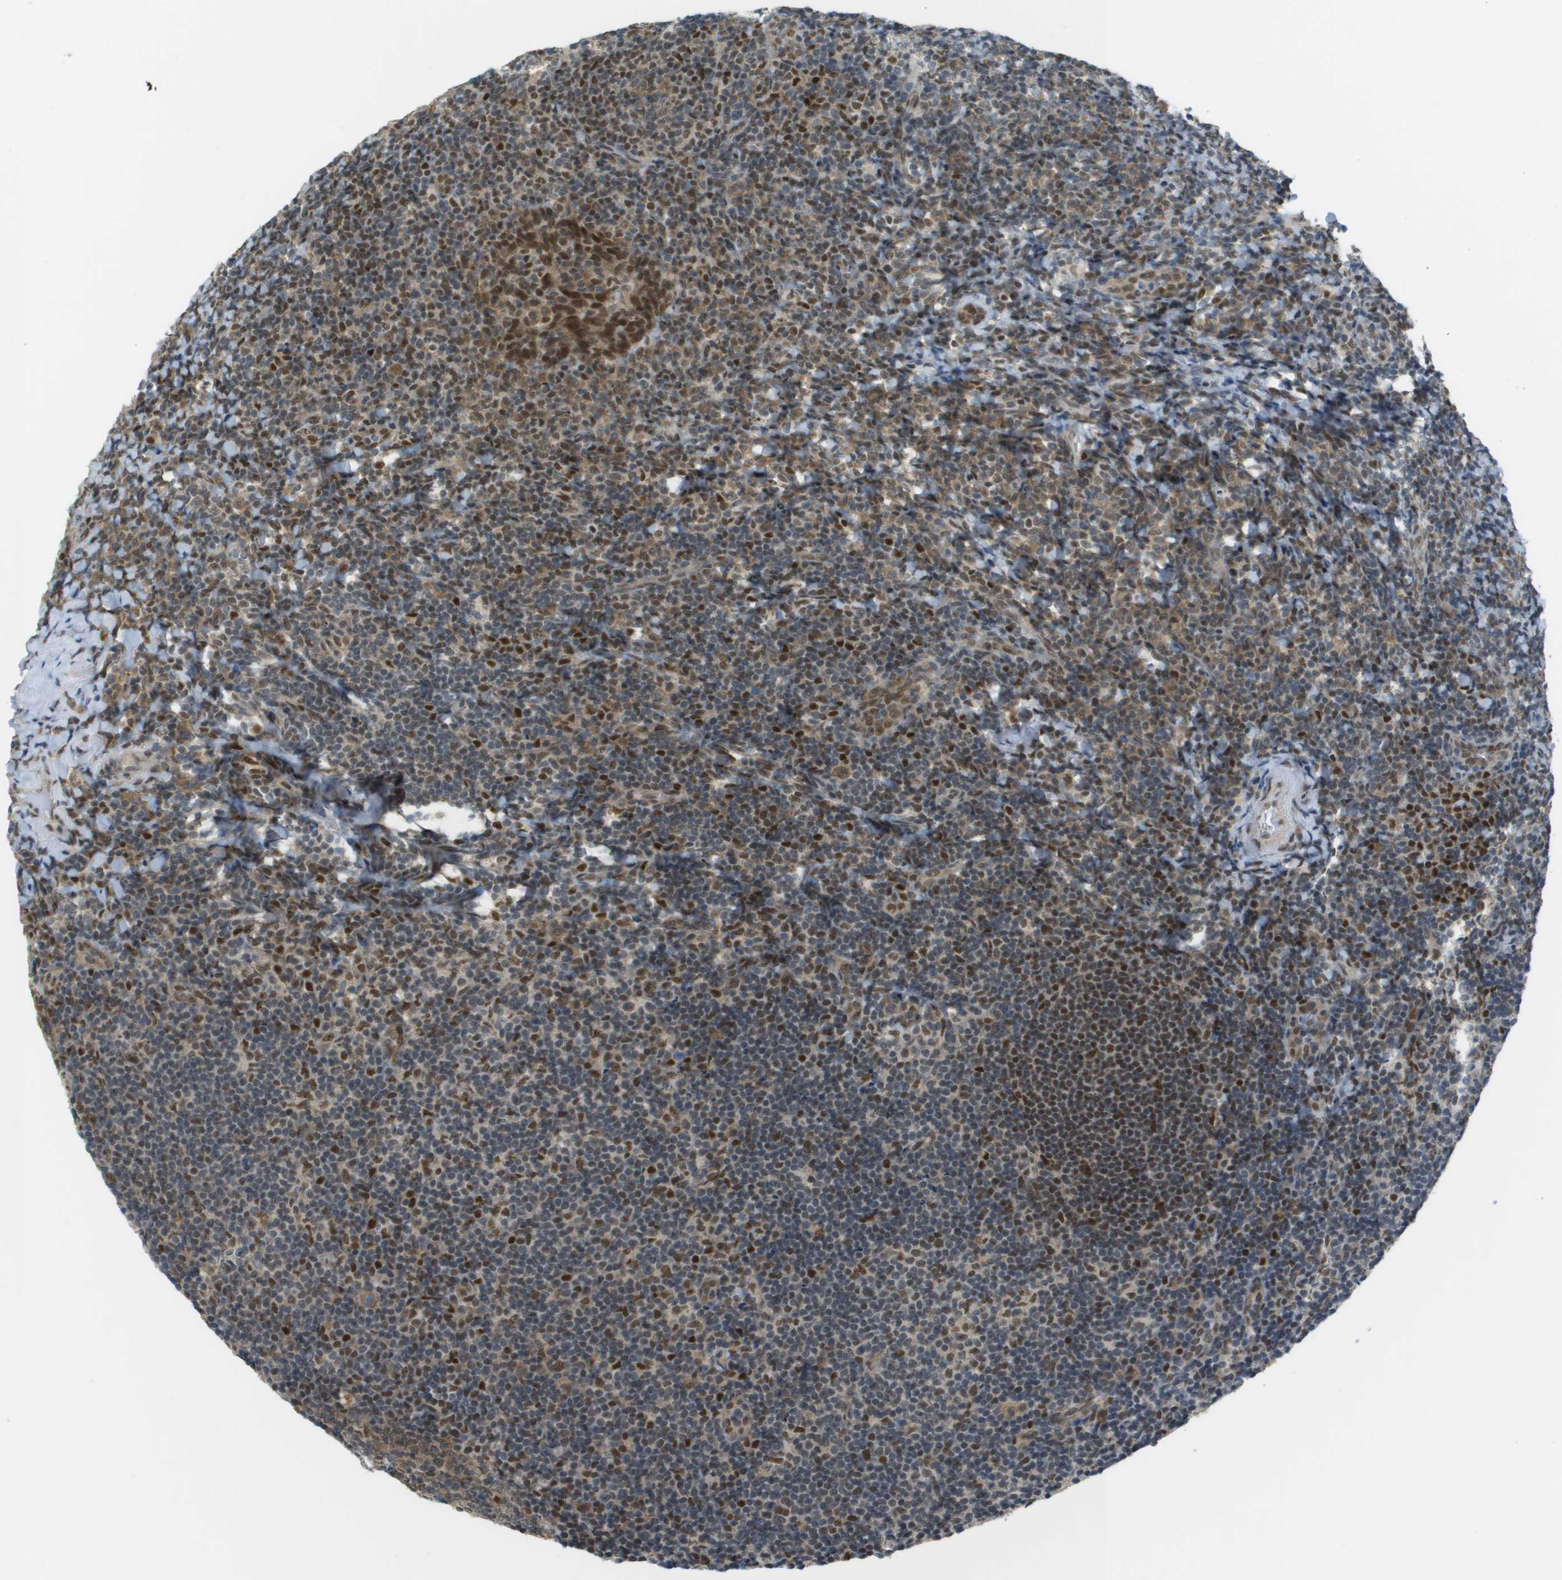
{"staining": {"intensity": "strong", "quantity": "<25%", "location": "nuclear"}, "tissue": "tonsil", "cell_type": "Germinal center cells", "image_type": "normal", "snomed": [{"axis": "morphology", "description": "Normal tissue, NOS"}, {"axis": "topography", "description": "Tonsil"}], "caption": "IHC micrograph of normal tonsil stained for a protein (brown), which displays medium levels of strong nuclear staining in about <25% of germinal center cells.", "gene": "ARID1B", "patient": {"sex": "male", "age": 37}}